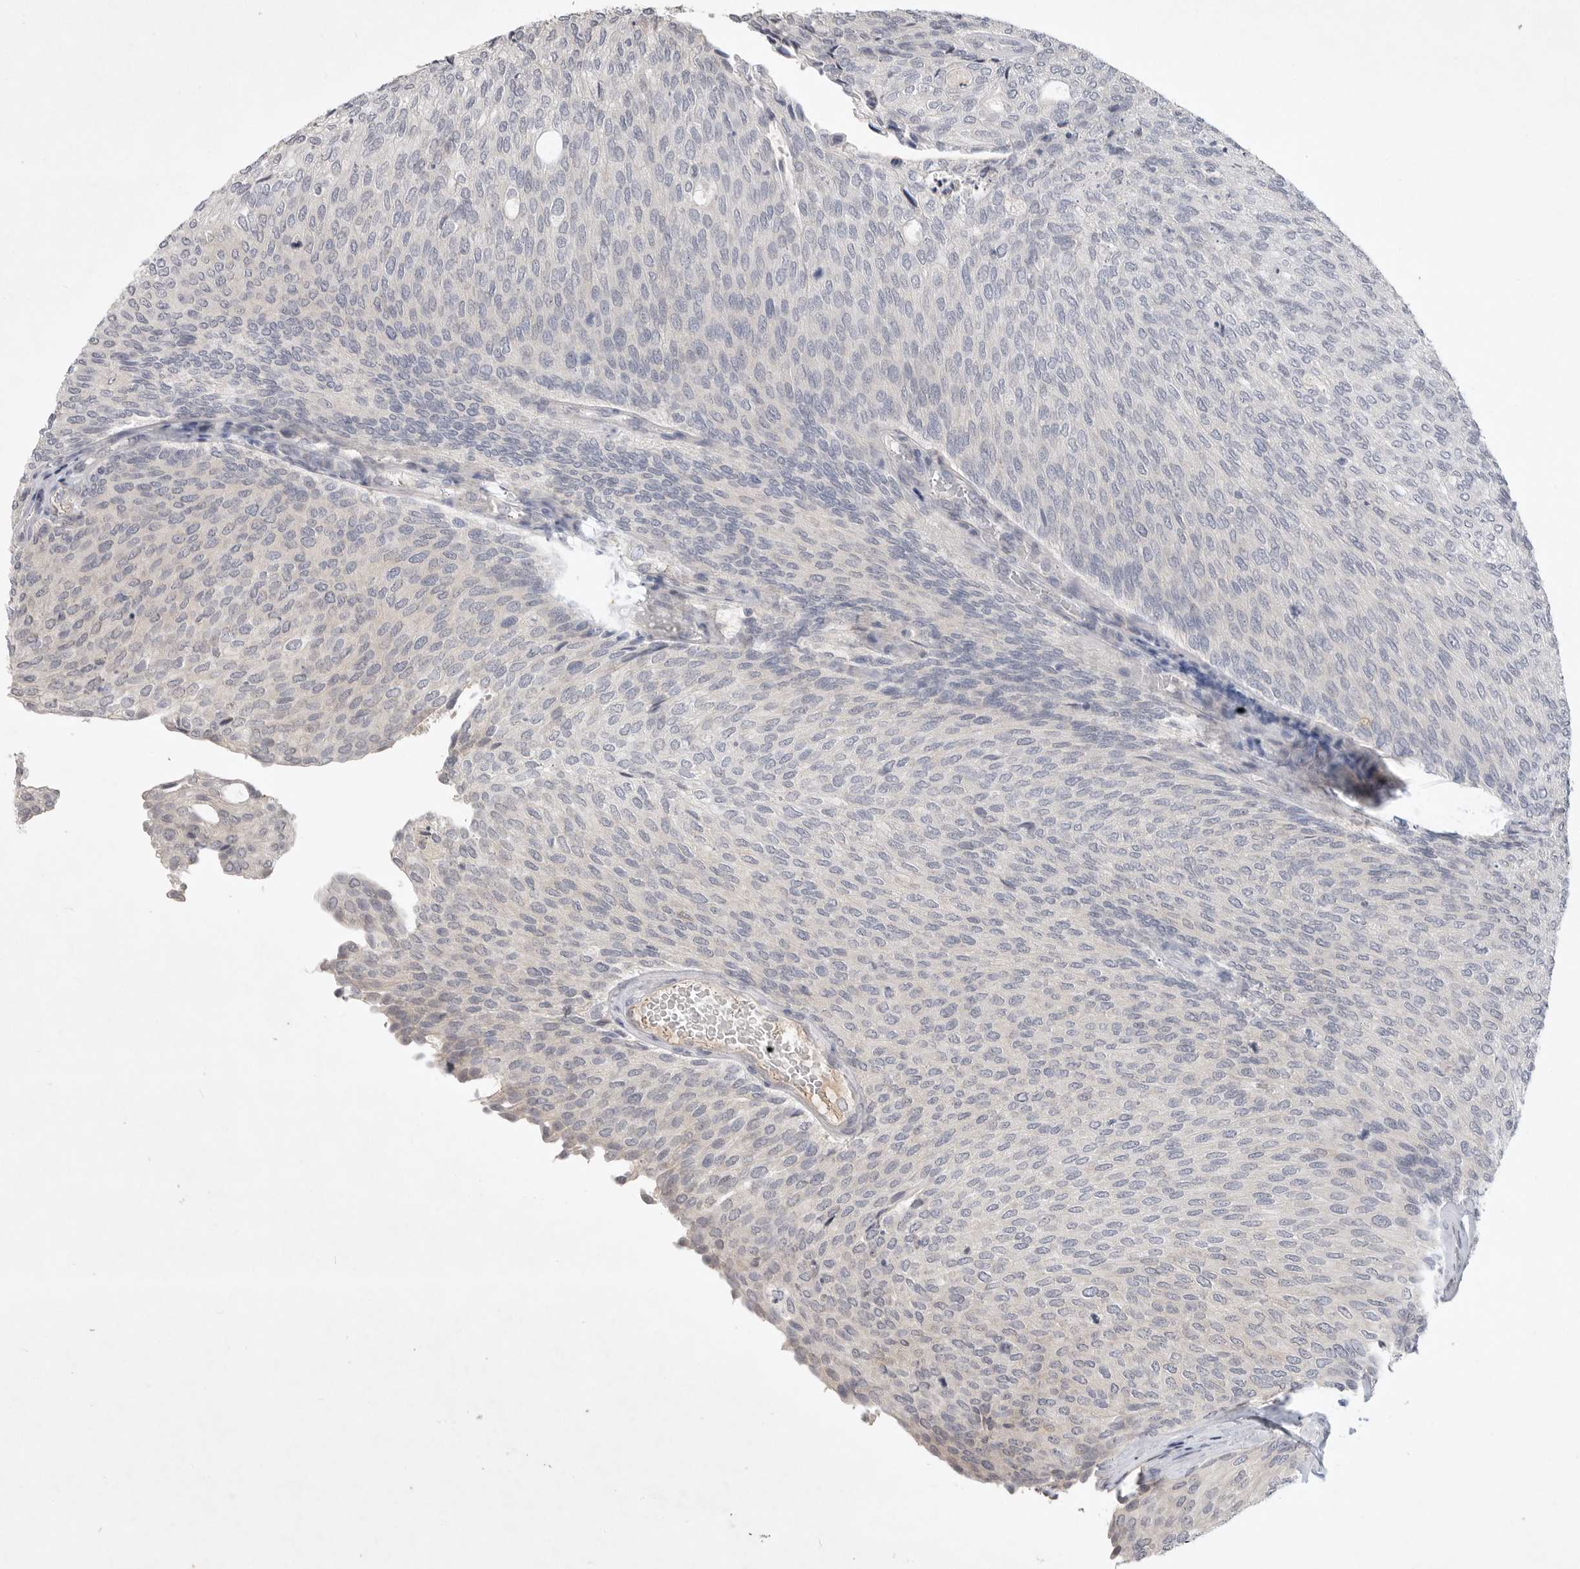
{"staining": {"intensity": "negative", "quantity": "none", "location": "none"}, "tissue": "urothelial cancer", "cell_type": "Tumor cells", "image_type": "cancer", "snomed": [{"axis": "morphology", "description": "Urothelial carcinoma, Low grade"}, {"axis": "topography", "description": "Urinary bladder"}], "caption": "A micrograph of human urothelial carcinoma (low-grade) is negative for staining in tumor cells. Brightfield microscopy of immunohistochemistry (IHC) stained with DAB (brown) and hematoxylin (blue), captured at high magnification.", "gene": "ITGAD", "patient": {"sex": "female", "age": 79}}